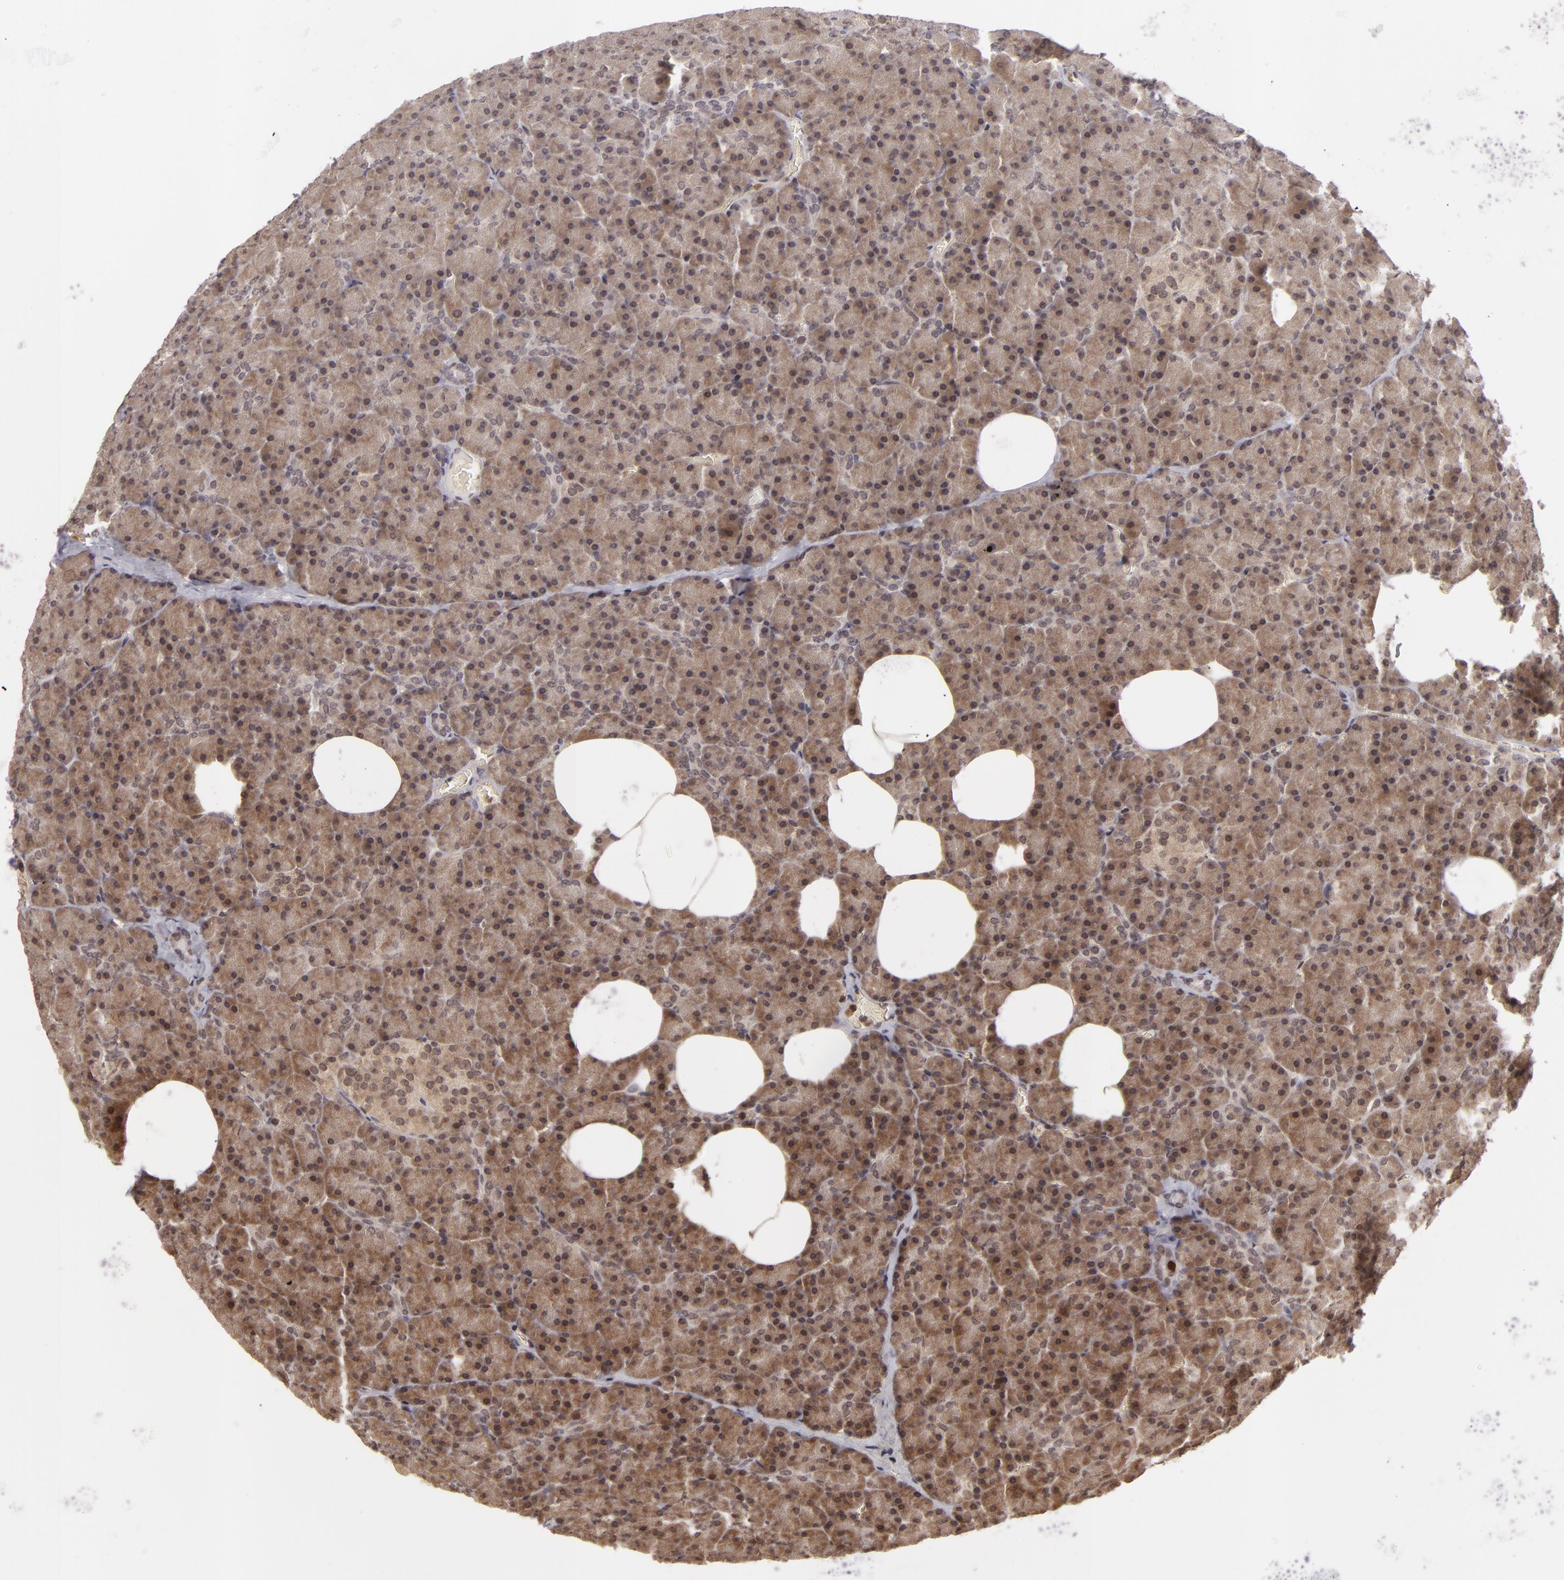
{"staining": {"intensity": "moderate", "quantity": ">75%", "location": "cytoplasmic/membranous"}, "tissue": "pancreas", "cell_type": "Exocrine glandular cells", "image_type": "normal", "snomed": [{"axis": "morphology", "description": "Normal tissue, NOS"}, {"axis": "topography", "description": "Pancreas"}], "caption": "A micrograph of human pancreas stained for a protein demonstrates moderate cytoplasmic/membranous brown staining in exocrine glandular cells.", "gene": "ZBTB33", "patient": {"sex": "female", "age": 35}}